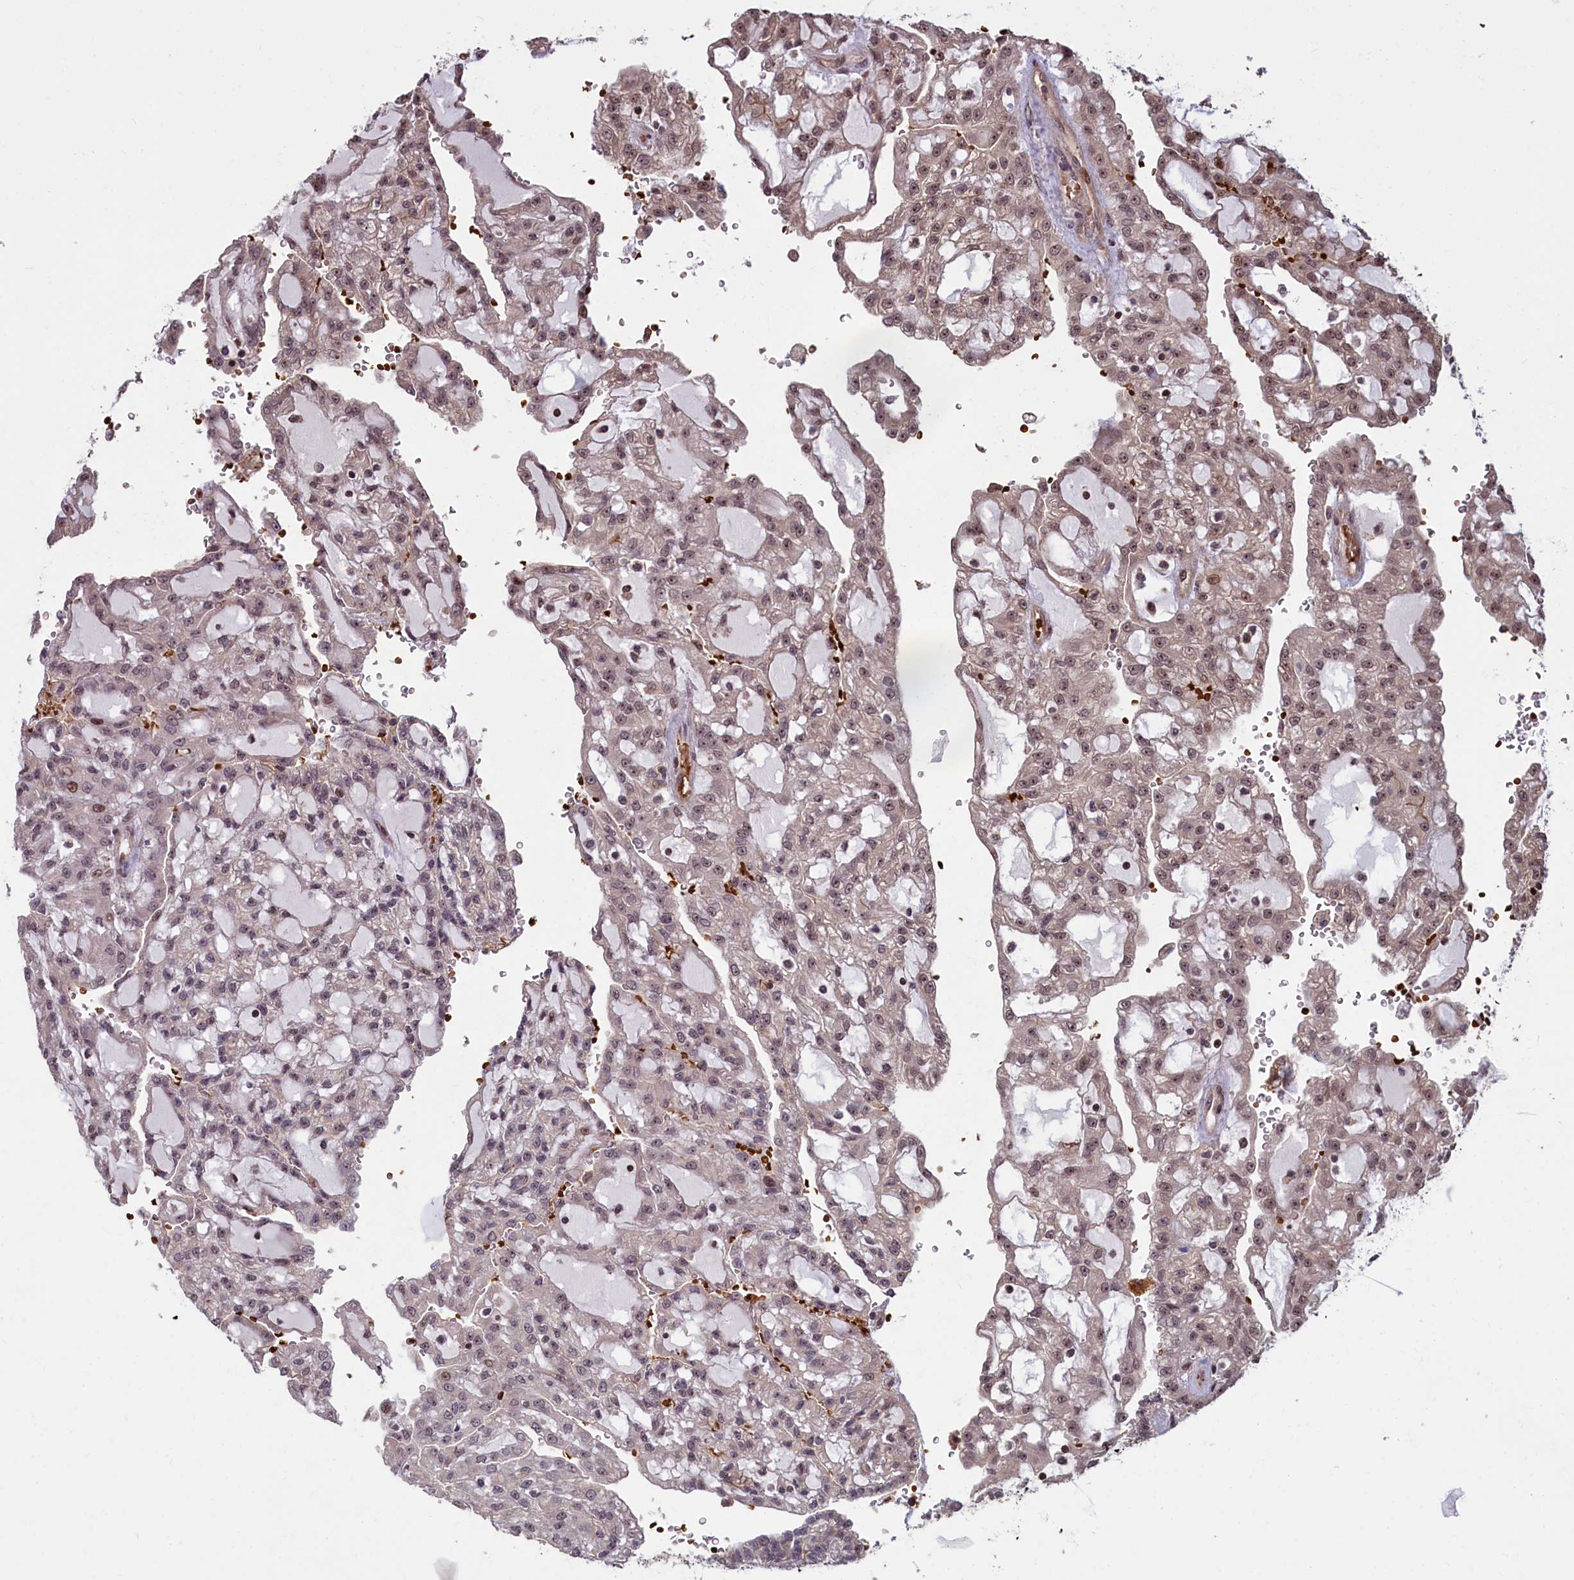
{"staining": {"intensity": "weak", "quantity": ">75%", "location": "nuclear"}, "tissue": "renal cancer", "cell_type": "Tumor cells", "image_type": "cancer", "snomed": [{"axis": "morphology", "description": "Adenocarcinoma, NOS"}, {"axis": "topography", "description": "Kidney"}], "caption": "The immunohistochemical stain highlights weak nuclear expression in tumor cells of renal cancer (adenocarcinoma) tissue.", "gene": "SHFL", "patient": {"sex": "male", "age": 63}}